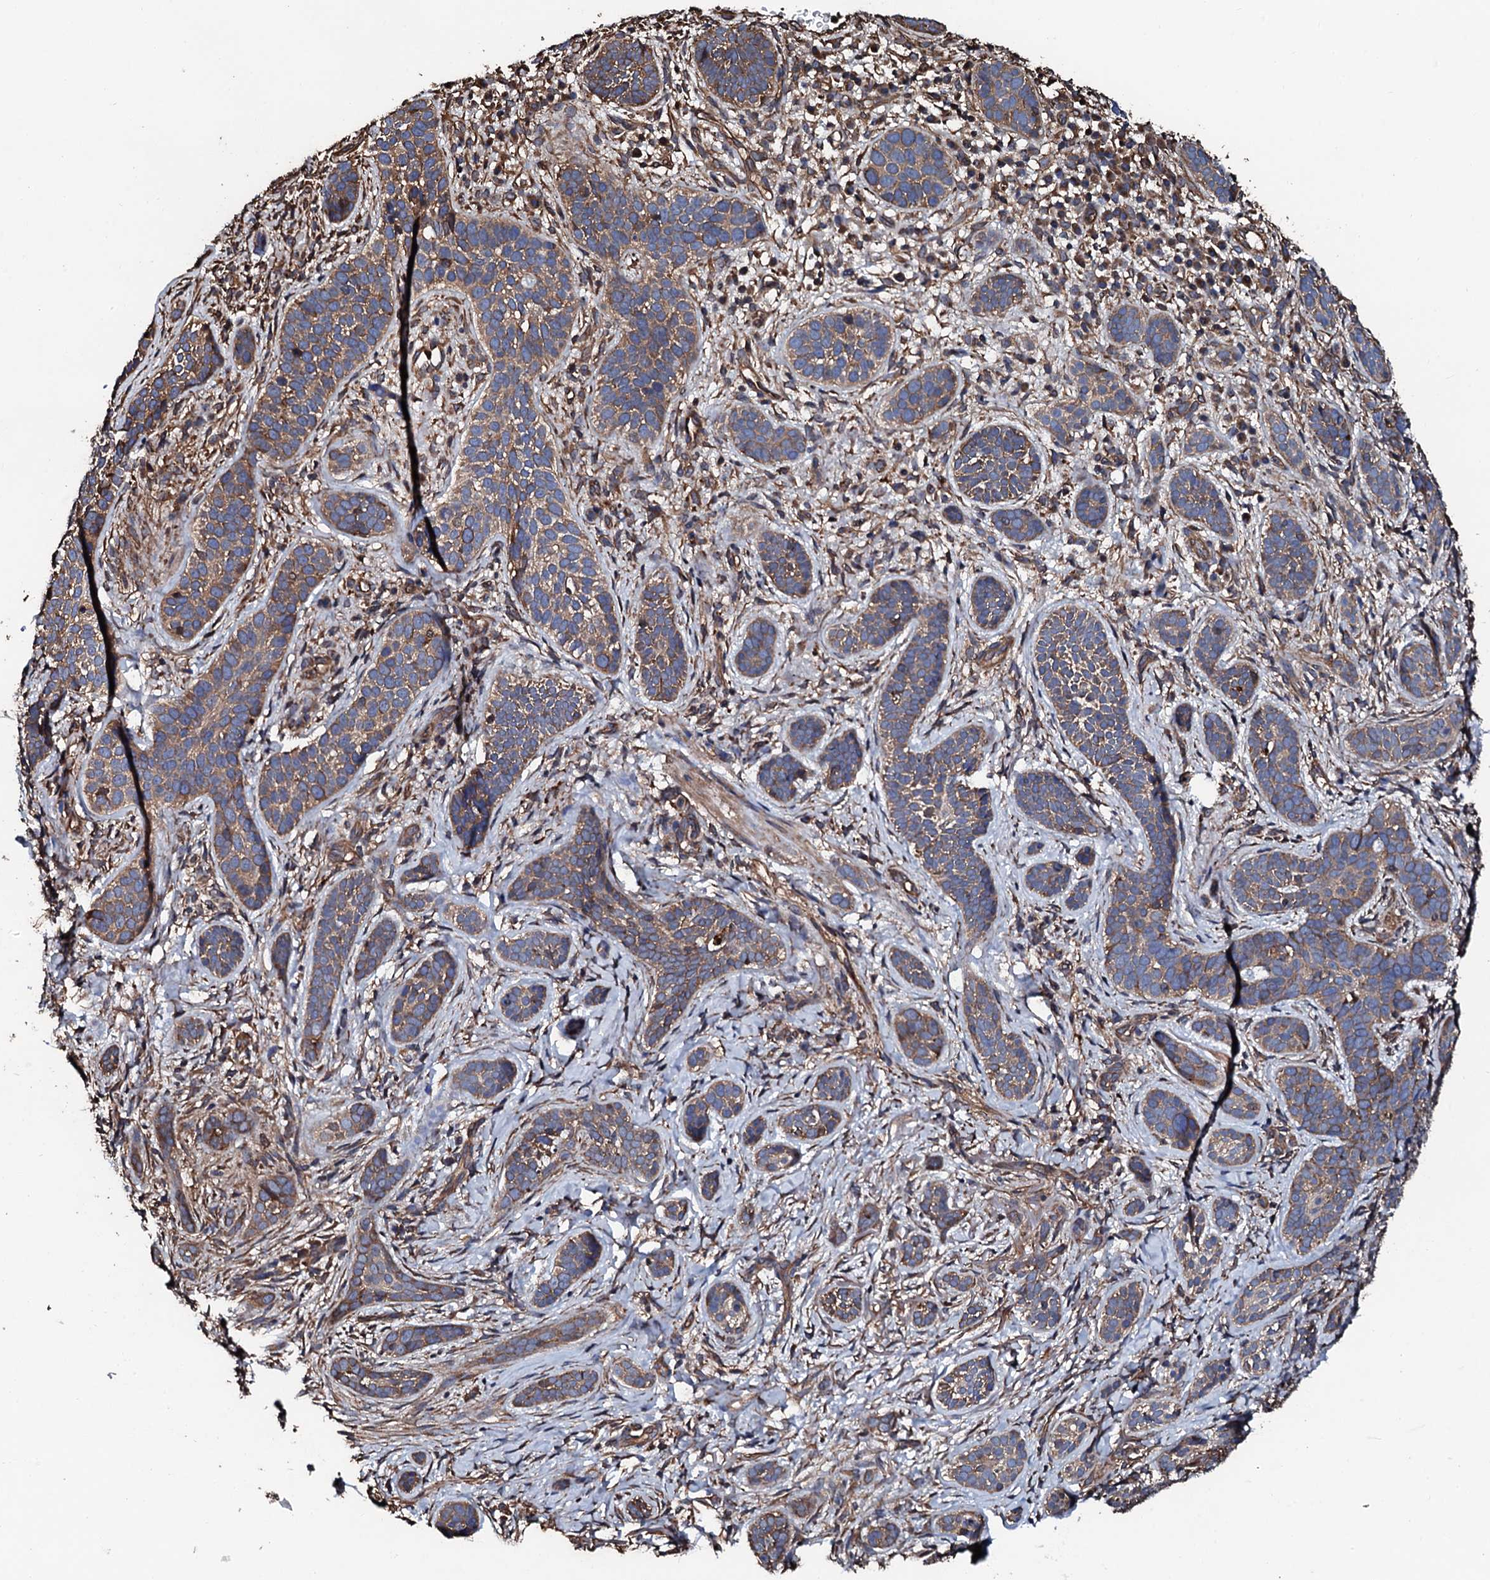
{"staining": {"intensity": "weak", "quantity": ">75%", "location": "cytoplasmic/membranous"}, "tissue": "skin cancer", "cell_type": "Tumor cells", "image_type": "cancer", "snomed": [{"axis": "morphology", "description": "Basal cell carcinoma"}, {"axis": "topography", "description": "Skin"}], "caption": "Tumor cells show weak cytoplasmic/membranous positivity in about >75% of cells in skin cancer (basal cell carcinoma). The staining was performed using DAB (3,3'-diaminobenzidine) to visualize the protein expression in brown, while the nuclei were stained in blue with hematoxylin (Magnification: 20x).", "gene": "CKAP5", "patient": {"sex": "male", "age": 71}}